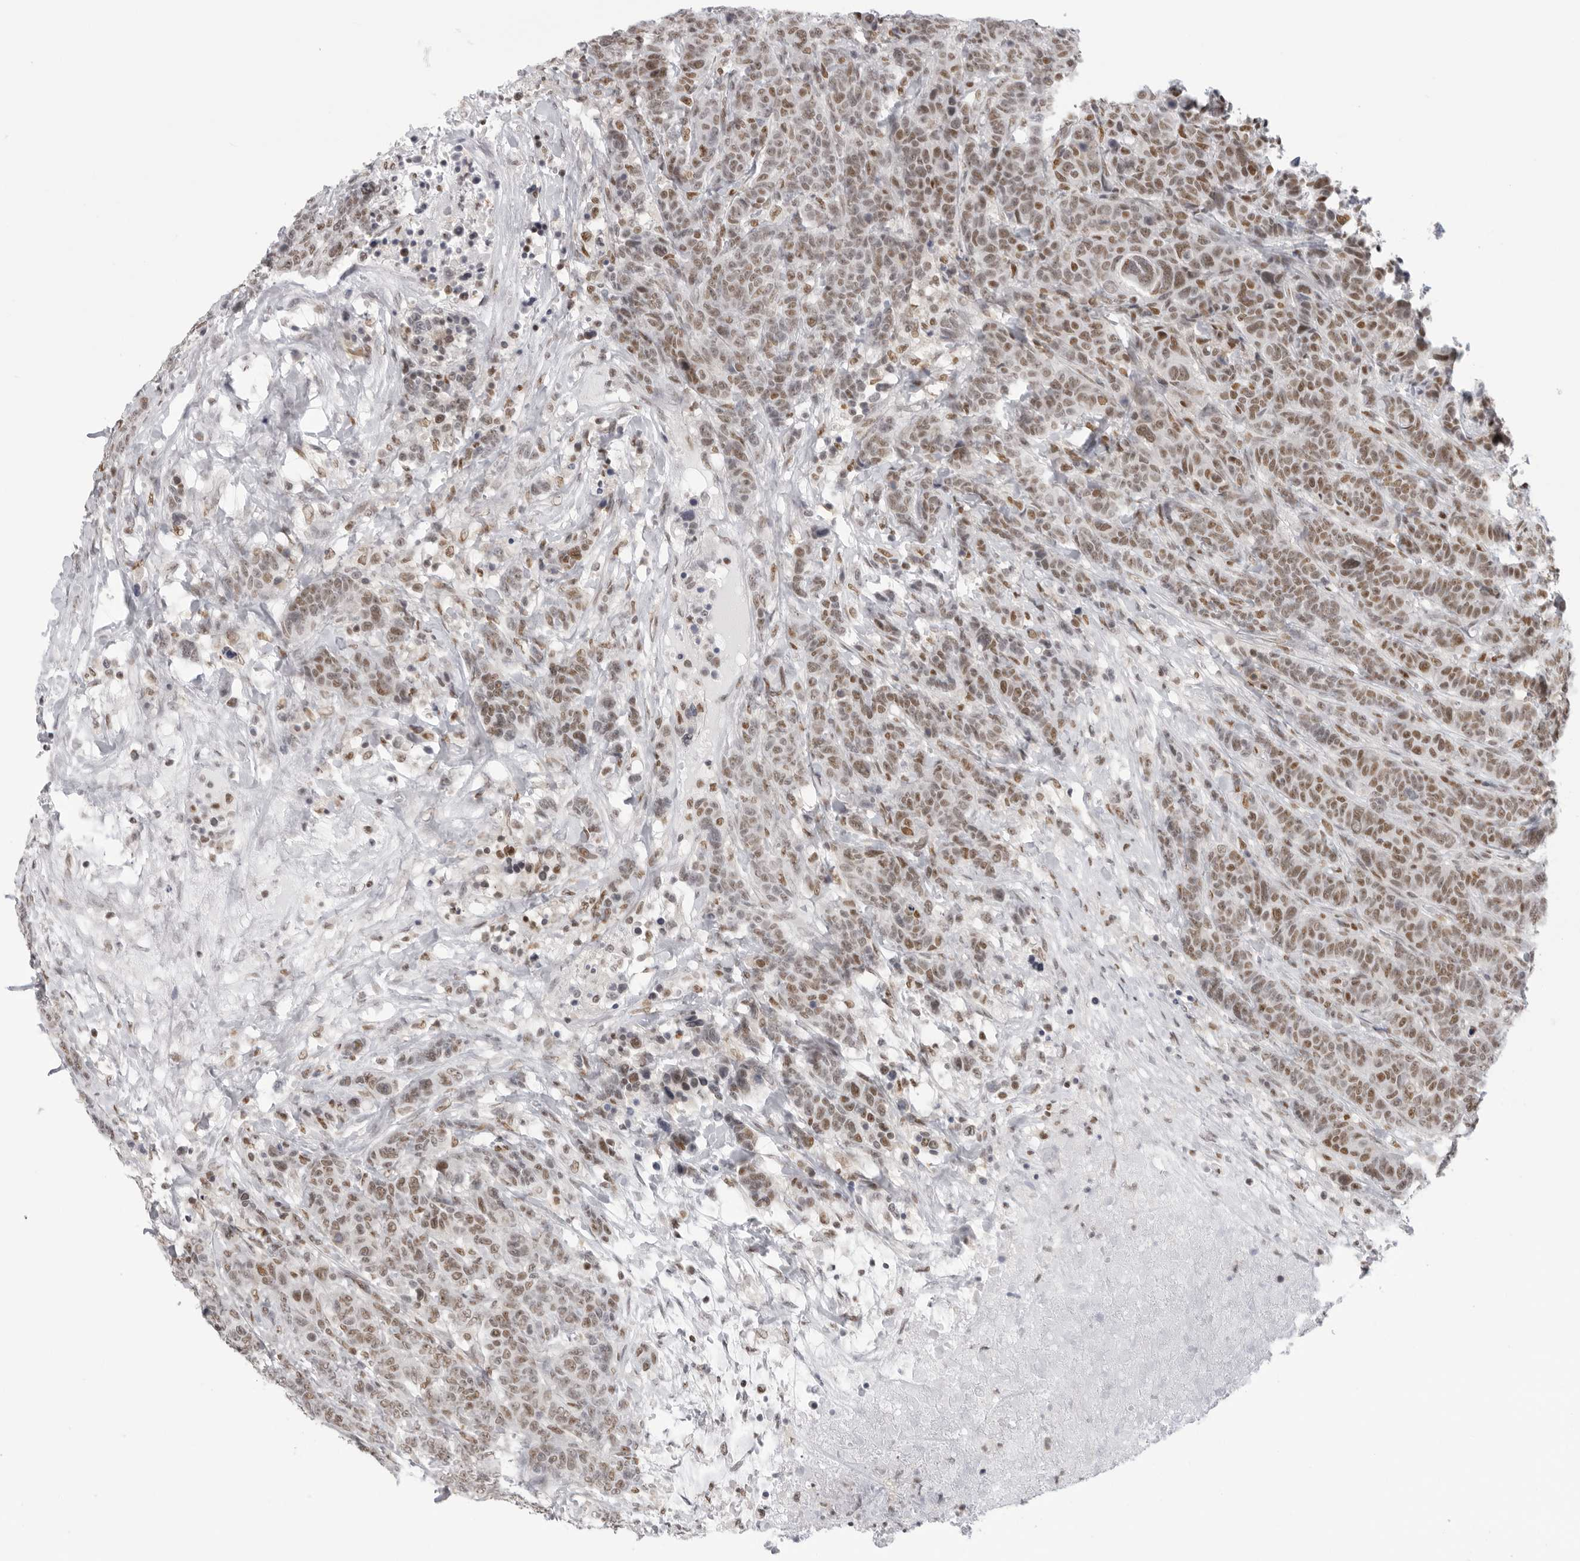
{"staining": {"intensity": "moderate", "quantity": ">75%", "location": "nuclear"}, "tissue": "breast cancer", "cell_type": "Tumor cells", "image_type": "cancer", "snomed": [{"axis": "morphology", "description": "Duct carcinoma"}, {"axis": "topography", "description": "Breast"}], "caption": "There is medium levels of moderate nuclear positivity in tumor cells of breast cancer, as demonstrated by immunohistochemical staining (brown color).", "gene": "RPA2", "patient": {"sex": "female", "age": 37}}